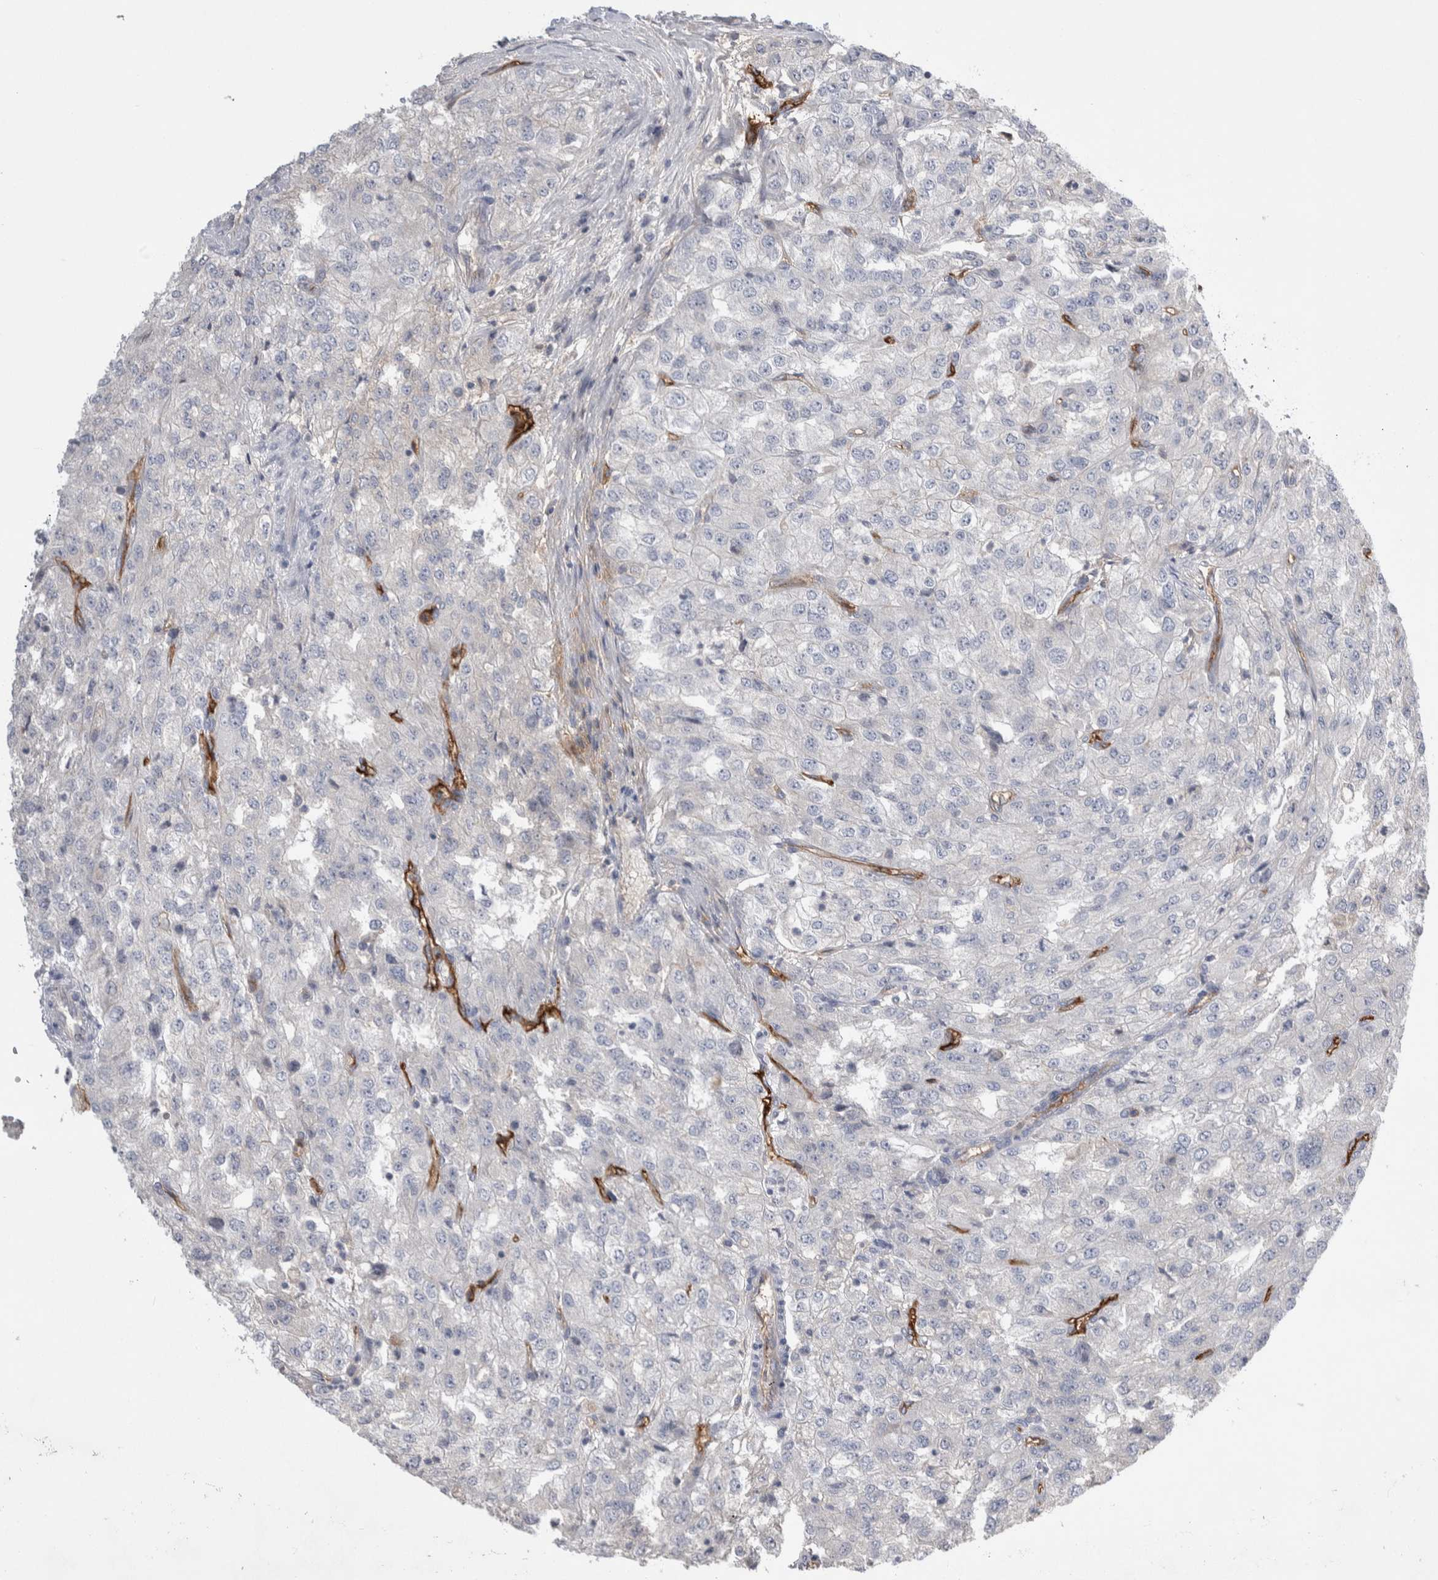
{"staining": {"intensity": "negative", "quantity": "none", "location": "none"}, "tissue": "renal cancer", "cell_type": "Tumor cells", "image_type": "cancer", "snomed": [{"axis": "morphology", "description": "Adenocarcinoma, NOS"}, {"axis": "topography", "description": "Kidney"}], "caption": "Immunohistochemical staining of human adenocarcinoma (renal) exhibits no significant positivity in tumor cells.", "gene": "CEP131", "patient": {"sex": "female", "age": 54}}